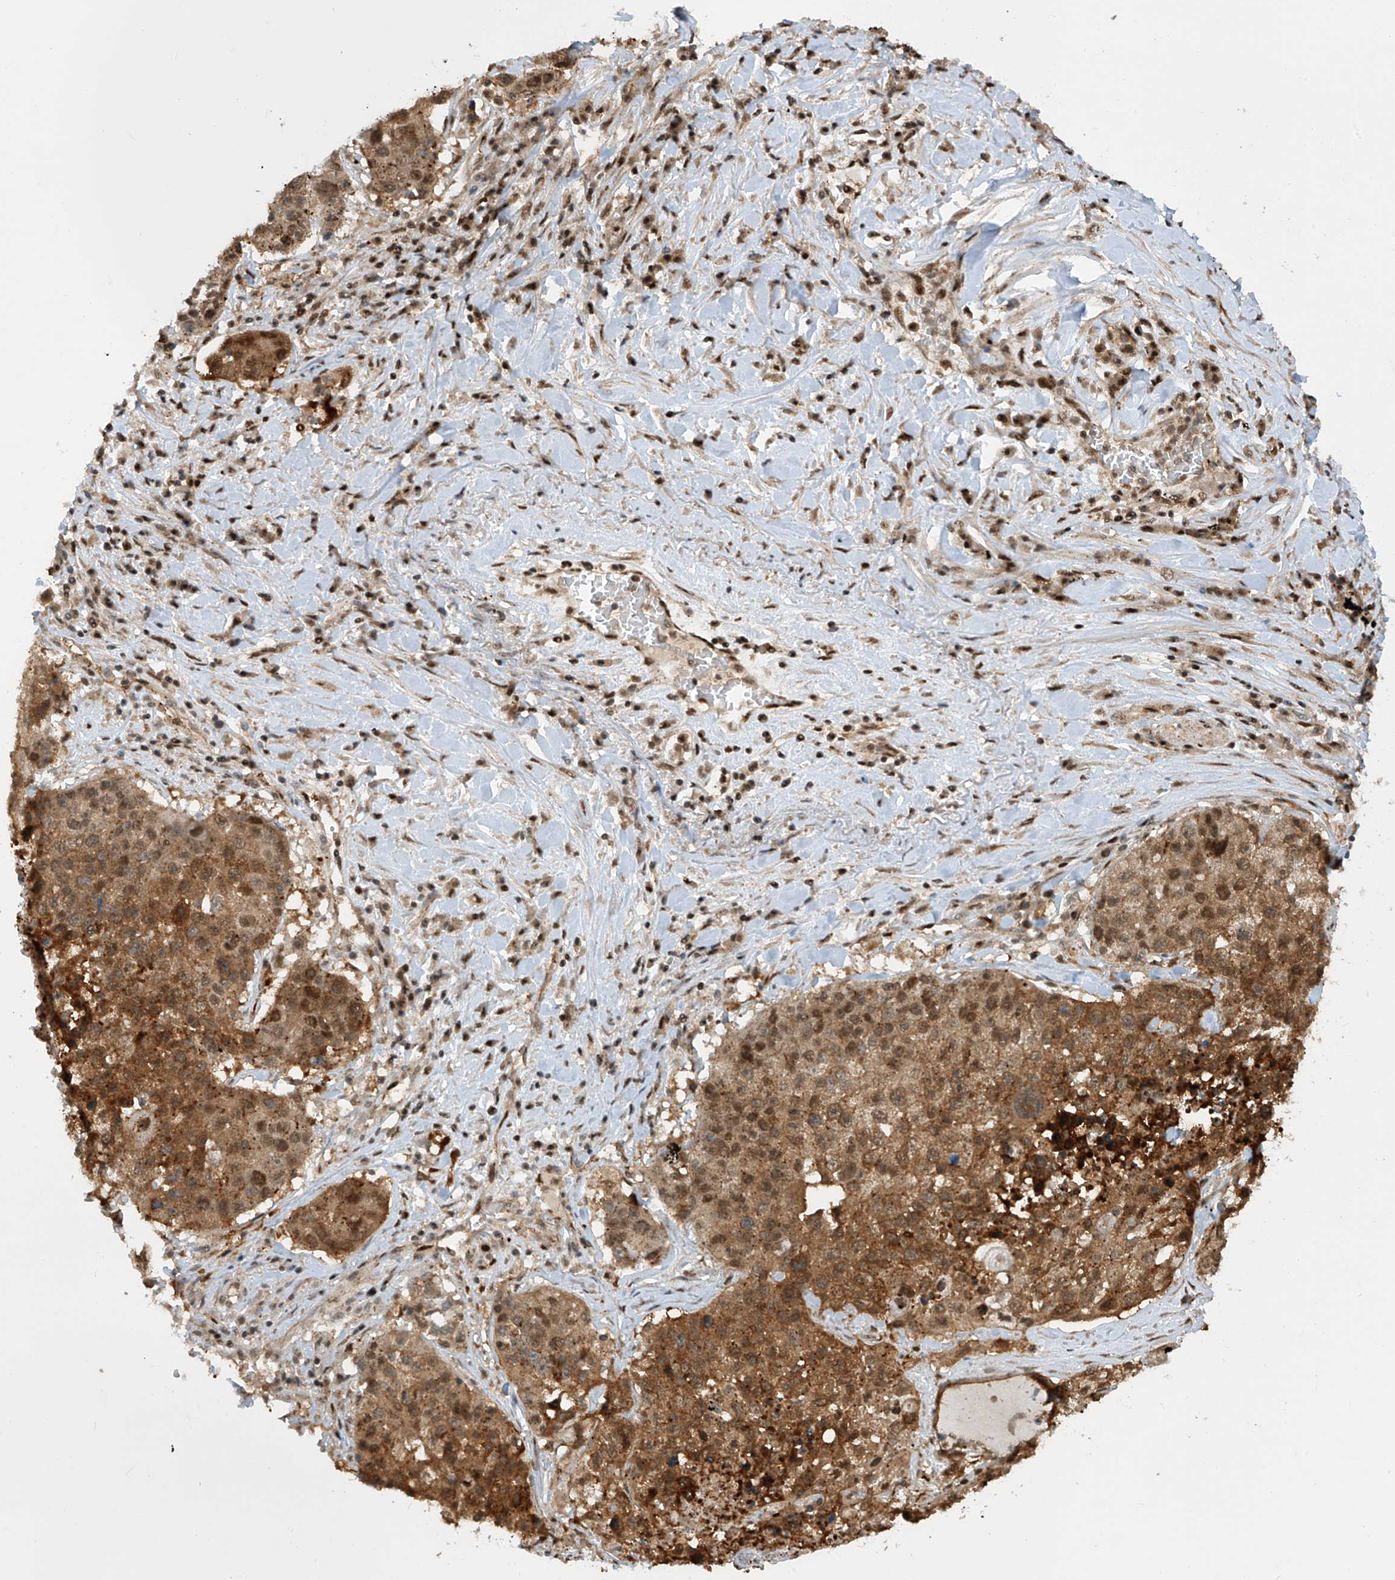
{"staining": {"intensity": "moderate", "quantity": ">75%", "location": "cytoplasmic/membranous,nuclear"}, "tissue": "lung cancer", "cell_type": "Tumor cells", "image_type": "cancer", "snomed": [{"axis": "morphology", "description": "Squamous cell carcinoma, NOS"}, {"axis": "topography", "description": "Lung"}], "caption": "This is a photomicrograph of IHC staining of lung squamous cell carcinoma, which shows moderate expression in the cytoplasmic/membranous and nuclear of tumor cells.", "gene": "LAGE3", "patient": {"sex": "male", "age": 61}}